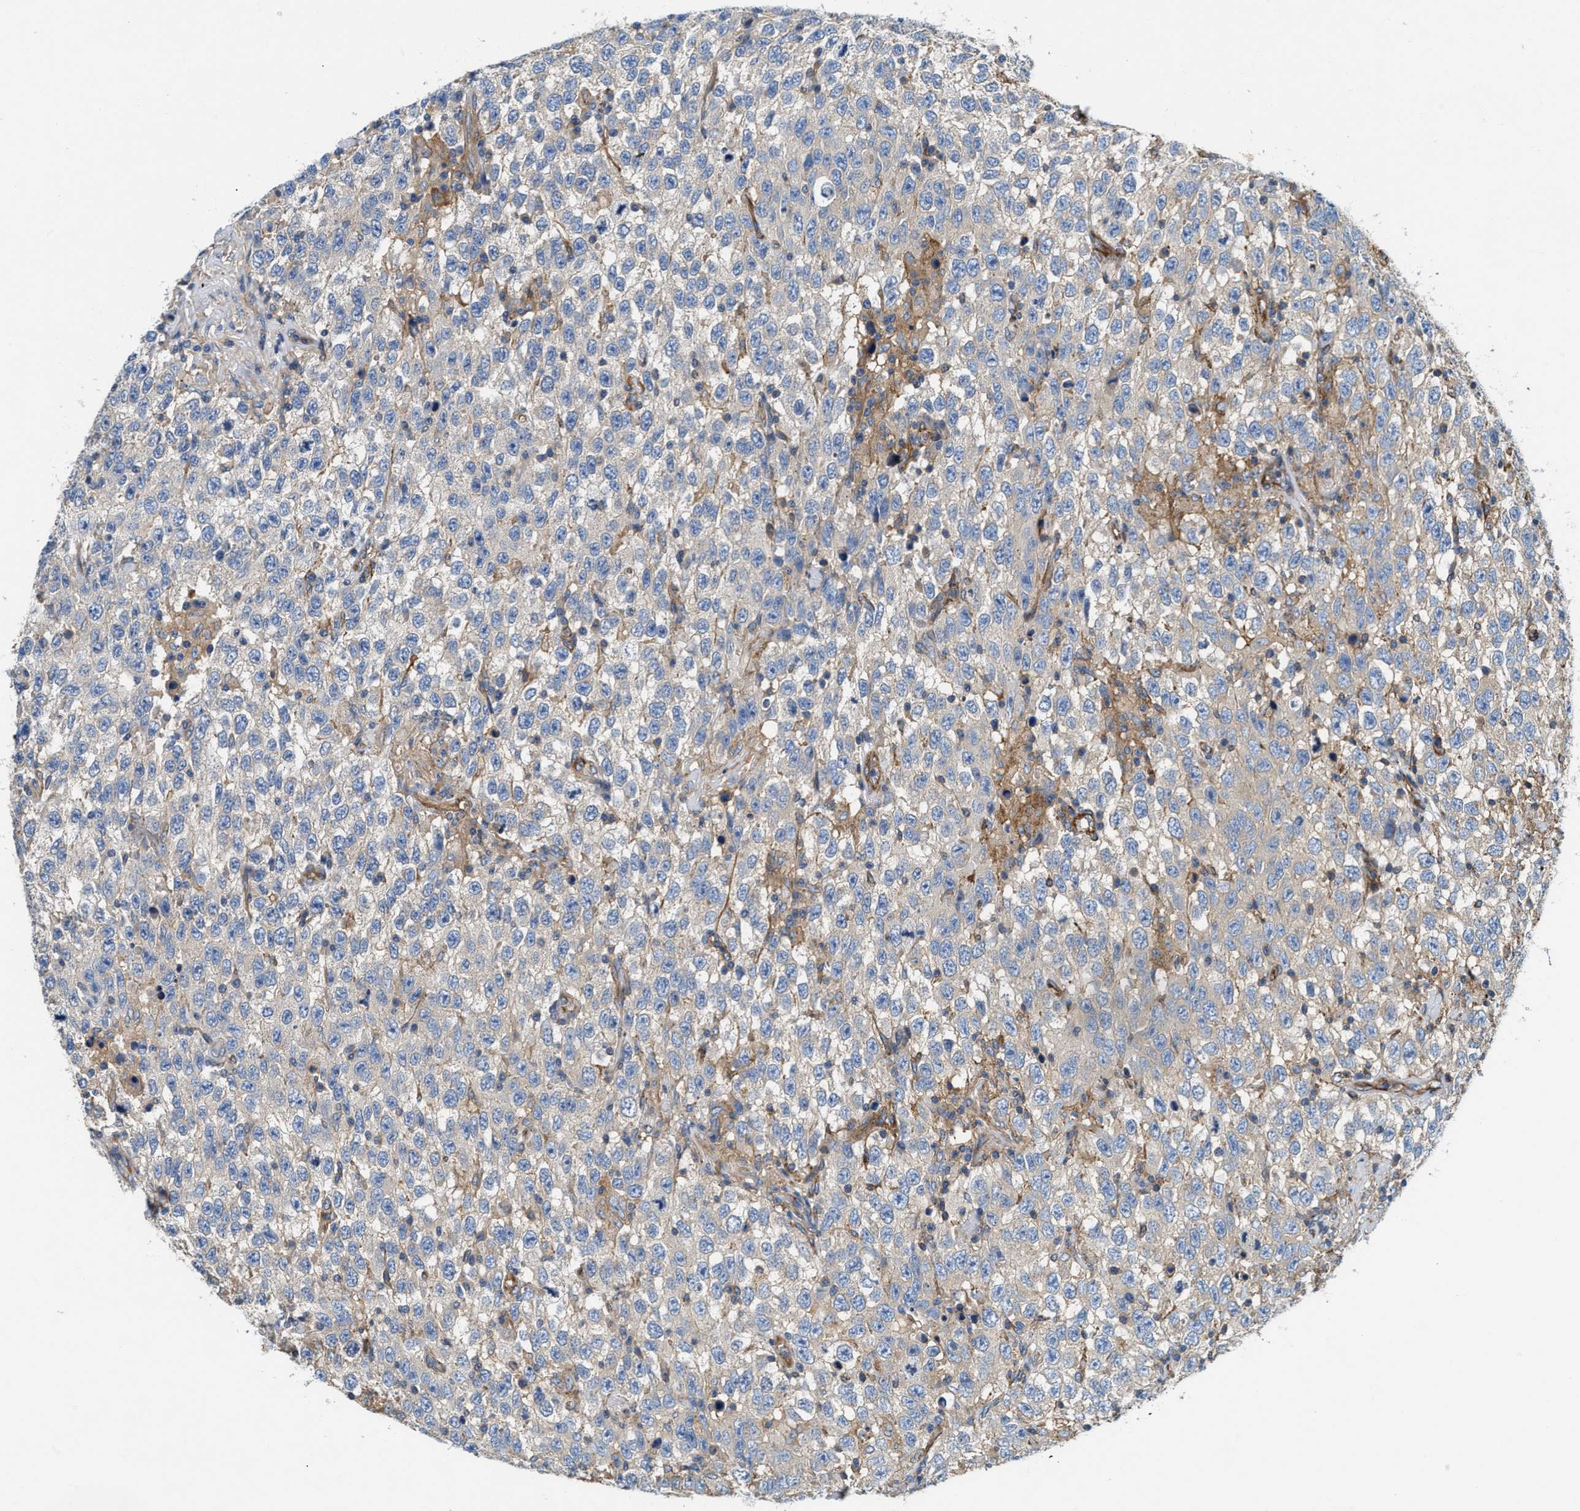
{"staining": {"intensity": "negative", "quantity": "none", "location": "none"}, "tissue": "testis cancer", "cell_type": "Tumor cells", "image_type": "cancer", "snomed": [{"axis": "morphology", "description": "Seminoma, NOS"}, {"axis": "topography", "description": "Testis"}], "caption": "Immunohistochemistry (IHC) micrograph of testis cancer stained for a protein (brown), which displays no staining in tumor cells.", "gene": "NSUN7", "patient": {"sex": "male", "age": 41}}